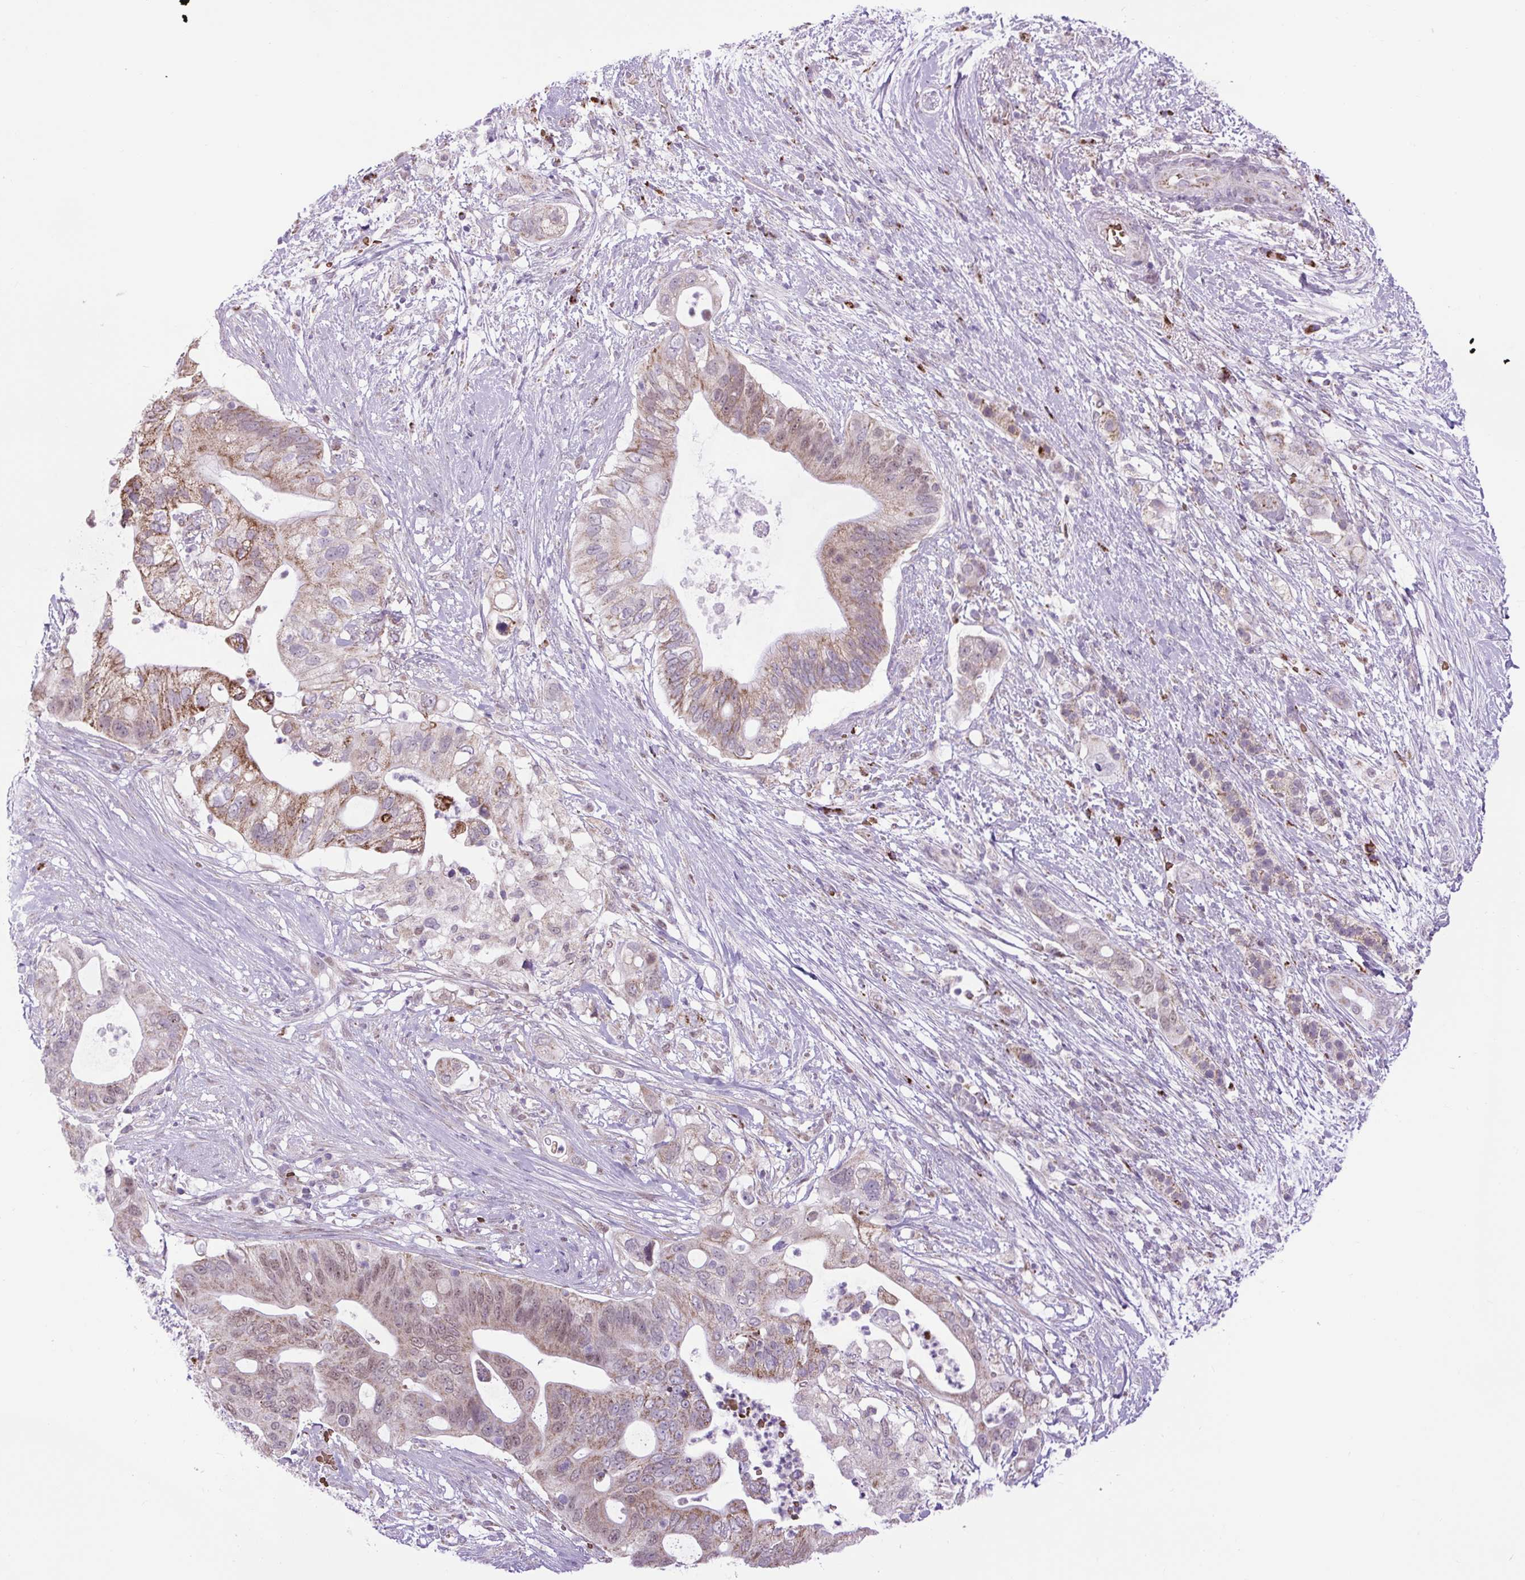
{"staining": {"intensity": "moderate", "quantity": "25%-75%", "location": "cytoplasmic/membranous,nuclear"}, "tissue": "pancreatic cancer", "cell_type": "Tumor cells", "image_type": "cancer", "snomed": [{"axis": "morphology", "description": "Adenocarcinoma, NOS"}, {"axis": "topography", "description": "Pancreas"}], "caption": "Immunohistochemical staining of pancreatic adenocarcinoma displays moderate cytoplasmic/membranous and nuclear protein staining in approximately 25%-75% of tumor cells.", "gene": "SCO2", "patient": {"sex": "female", "age": 72}}